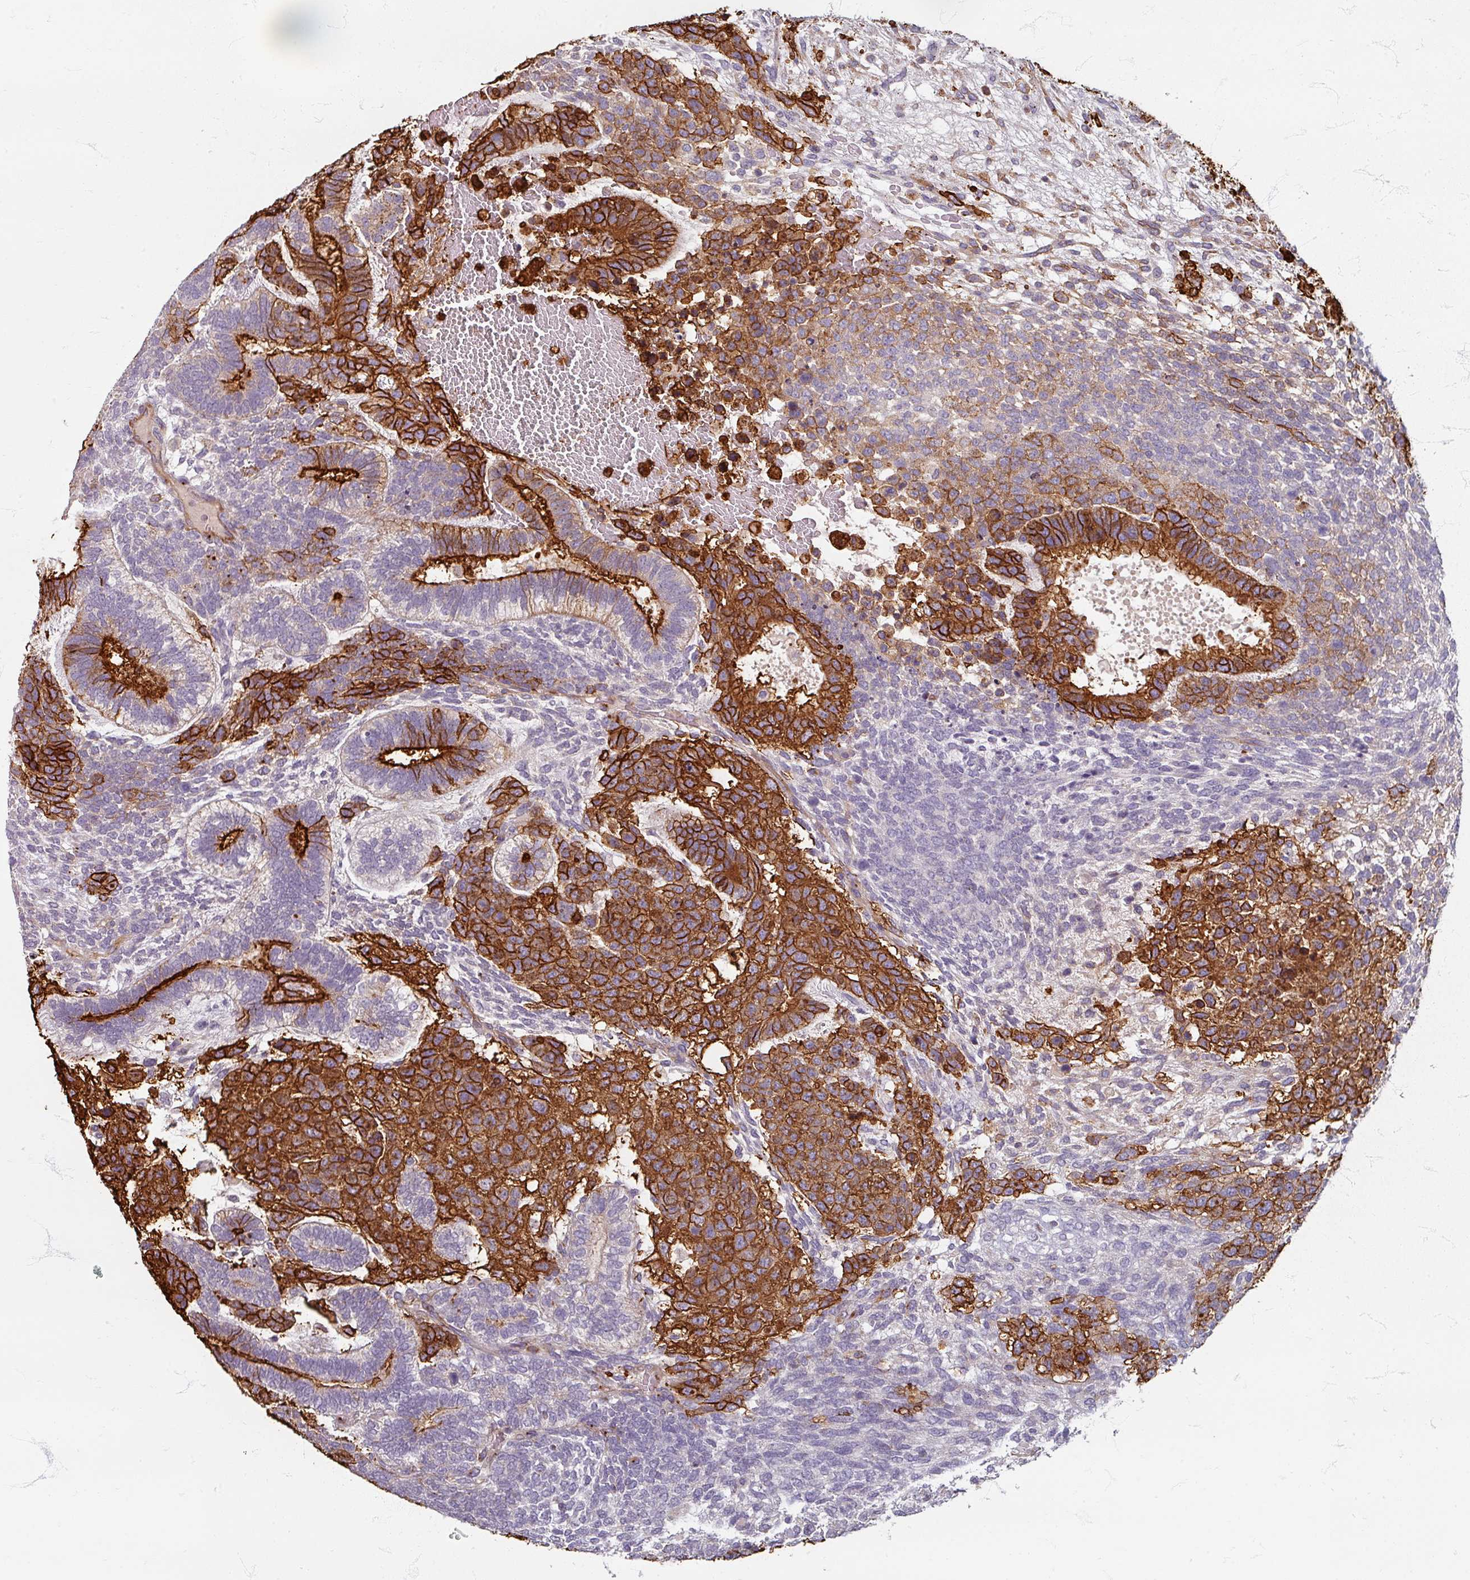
{"staining": {"intensity": "strong", "quantity": "25%-75%", "location": "cytoplasmic/membranous"}, "tissue": "testis cancer", "cell_type": "Tumor cells", "image_type": "cancer", "snomed": [{"axis": "morphology", "description": "Carcinoma, Embryonal, NOS"}, {"axis": "topography", "description": "Testis"}], "caption": "Testis cancer stained for a protein exhibits strong cytoplasmic/membranous positivity in tumor cells. (IHC, brightfield microscopy, high magnification).", "gene": "GABARAPL1", "patient": {"sex": "male", "age": 23}}